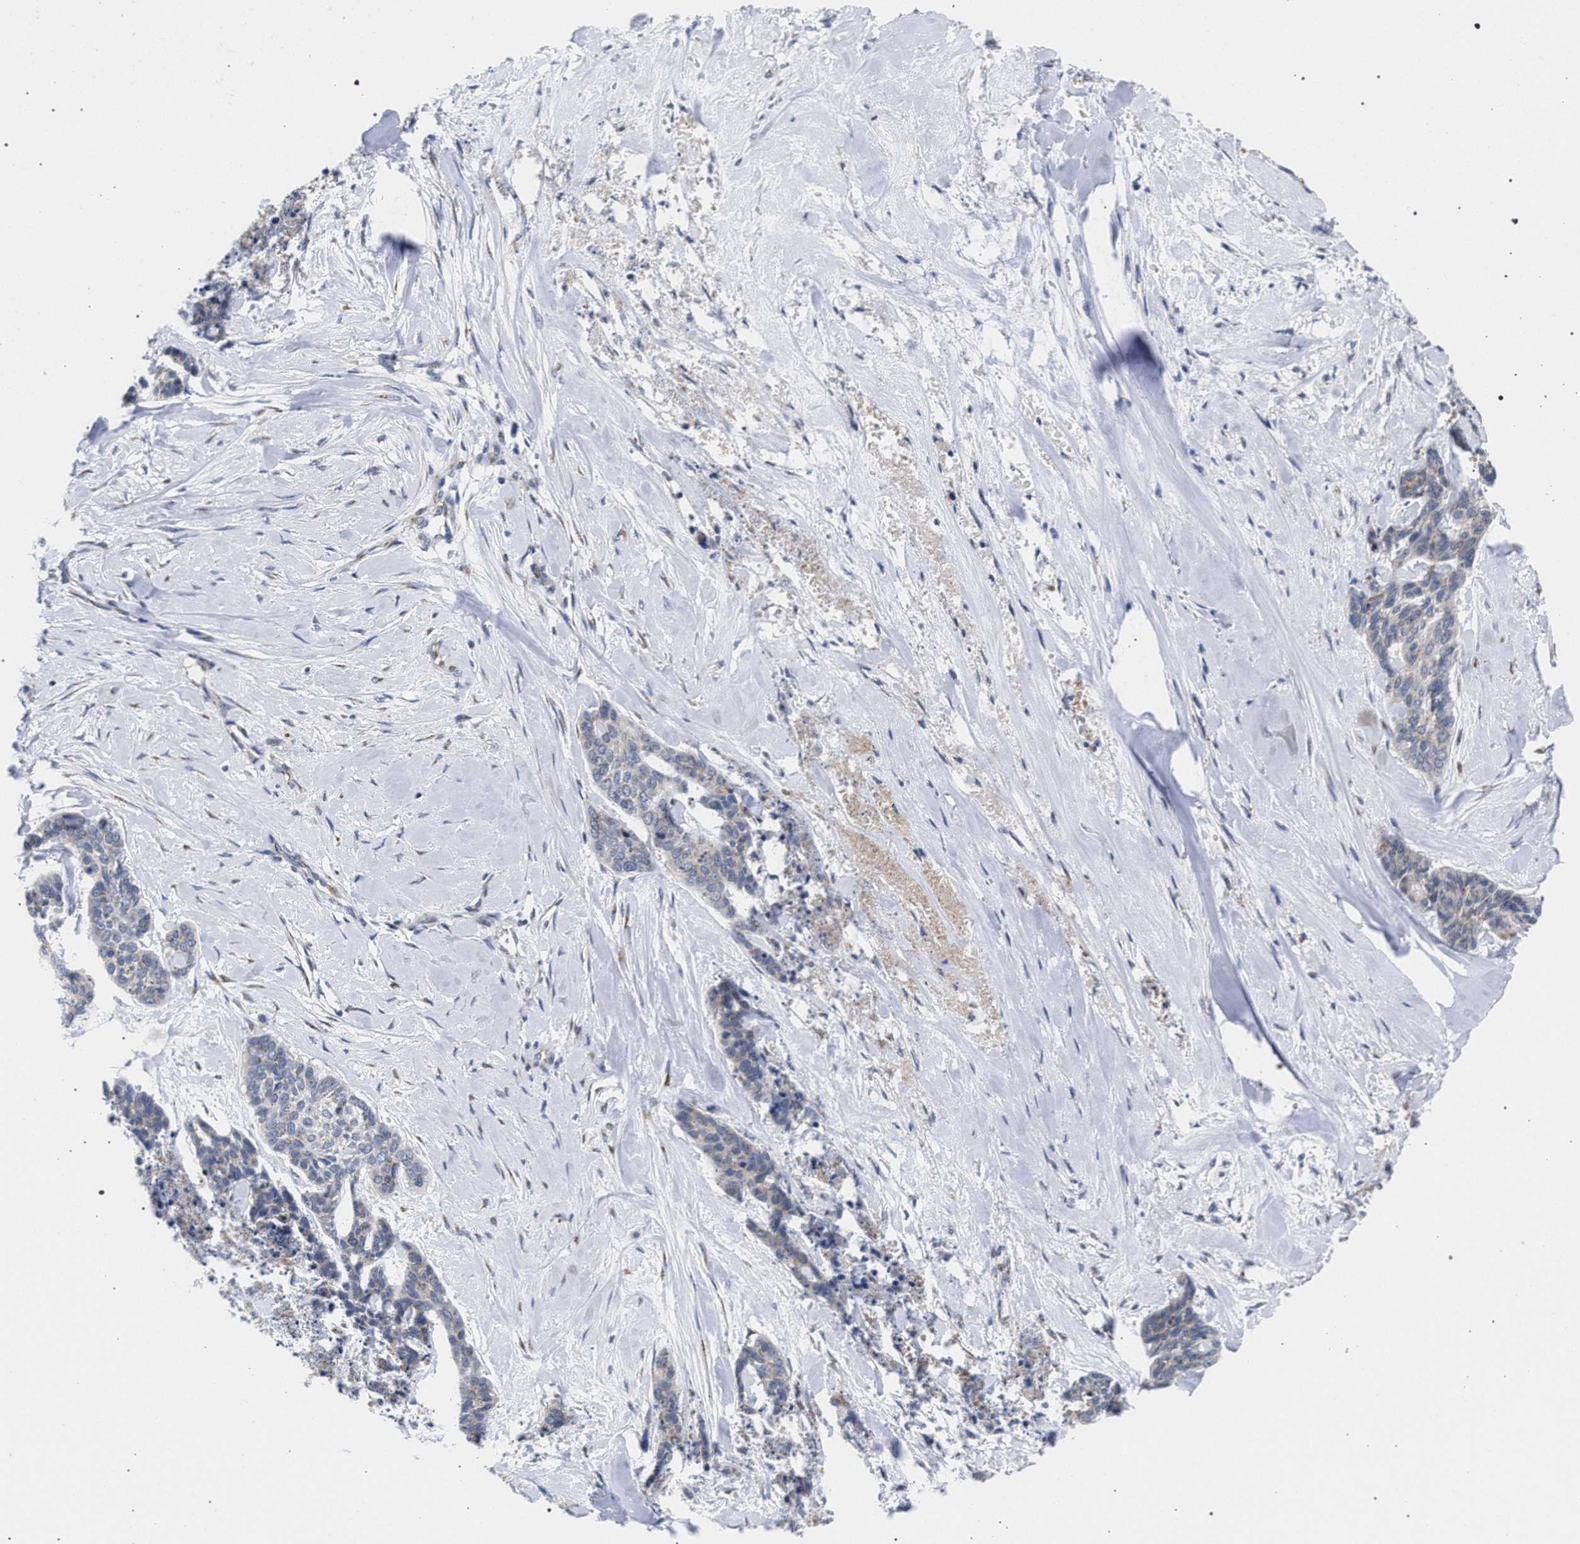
{"staining": {"intensity": "negative", "quantity": "none", "location": "none"}, "tissue": "skin cancer", "cell_type": "Tumor cells", "image_type": "cancer", "snomed": [{"axis": "morphology", "description": "Basal cell carcinoma"}, {"axis": "topography", "description": "Skin"}], "caption": "The micrograph exhibits no staining of tumor cells in skin basal cell carcinoma.", "gene": "GOLGA2", "patient": {"sex": "female", "age": 64}}